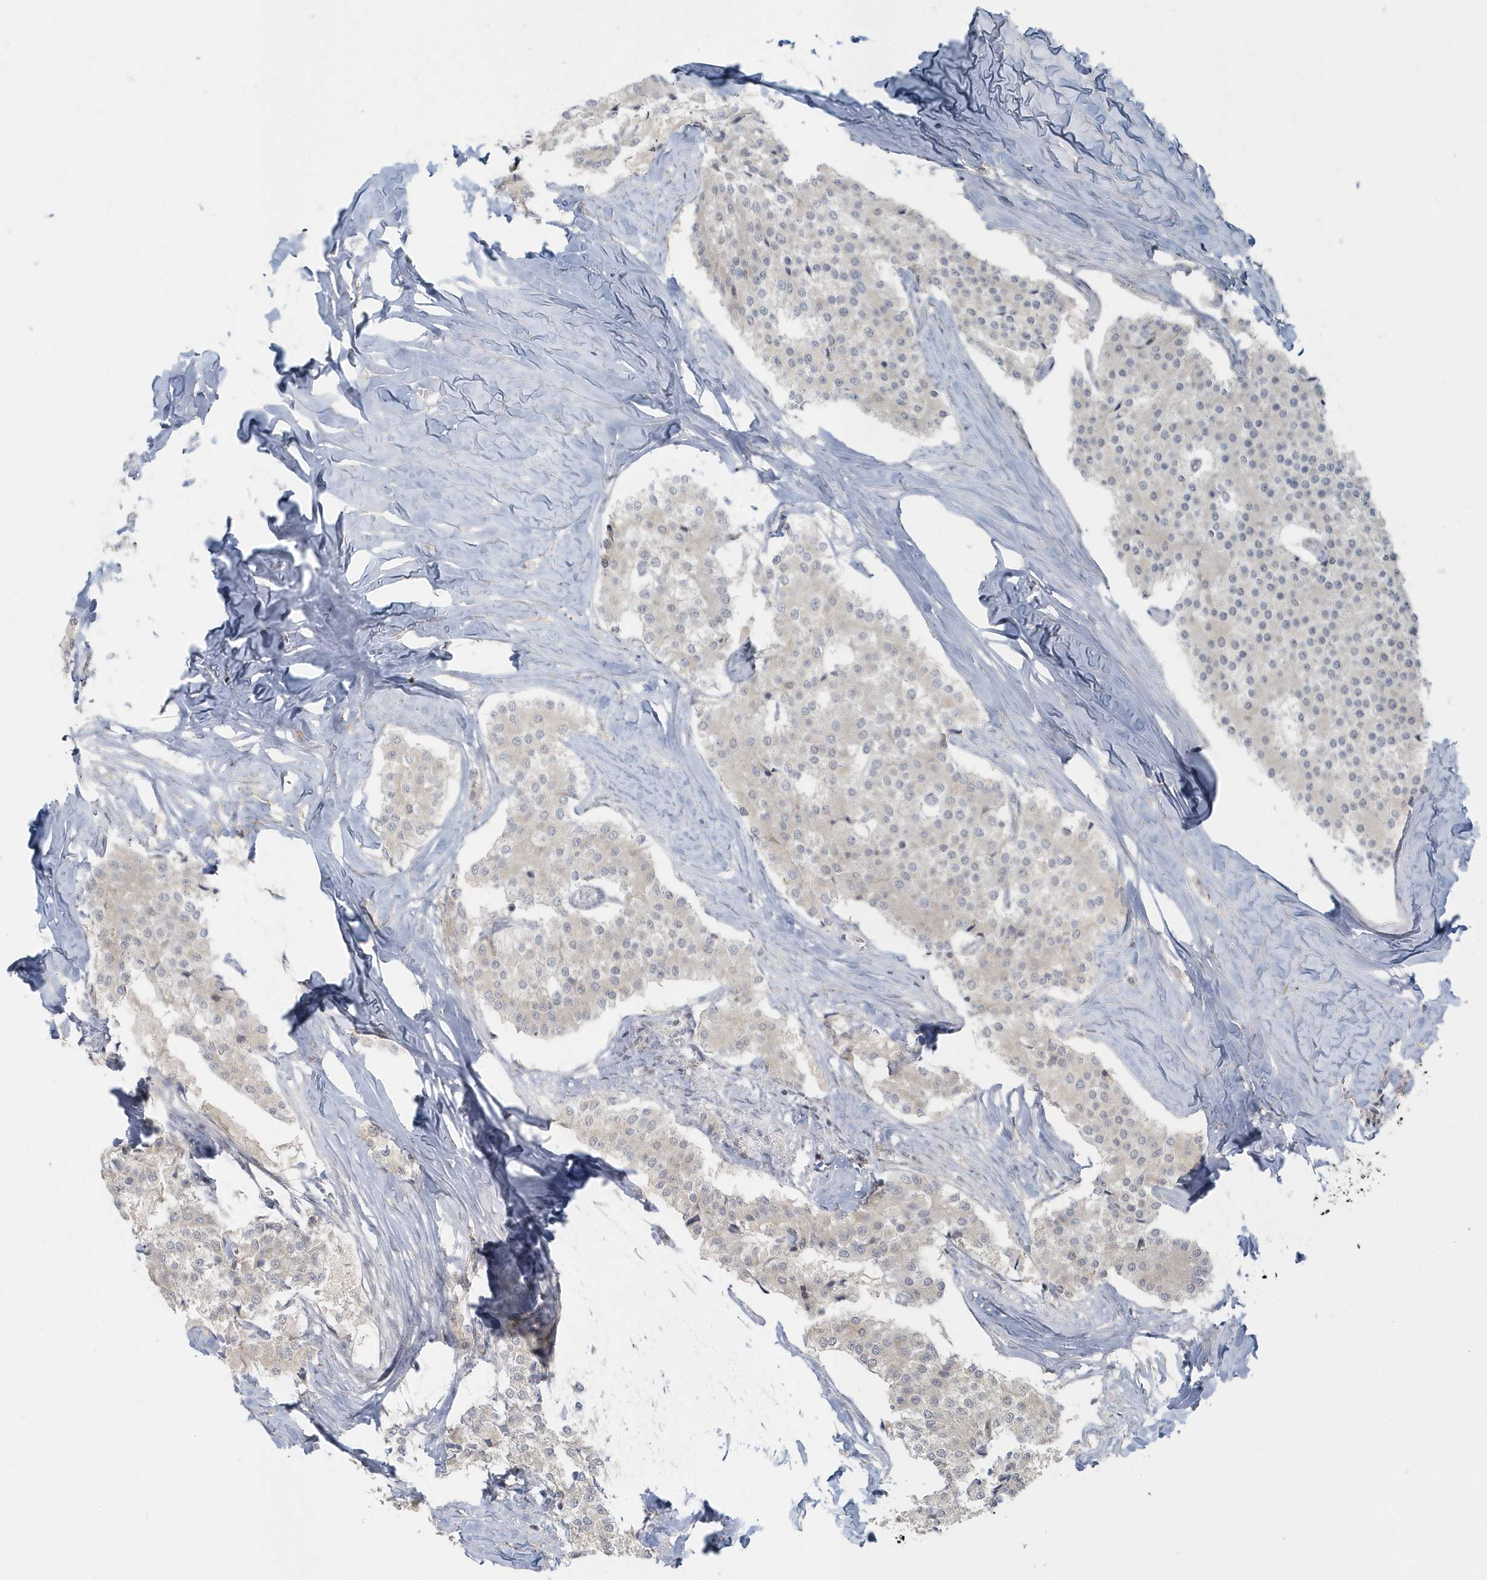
{"staining": {"intensity": "negative", "quantity": "none", "location": "none"}, "tissue": "carcinoid", "cell_type": "Tumor cells", "image_type": "cancer", "snomed": [{"axis": "morphology", "description": "Carcinoid, malignant, NOS"}, {"axis": "topography", "description": "Colon"}], "caption": "DAB immunohistochemical staining of carcinoid shows no significant positivity in tumor cells. (Immunohistochemistry, brightfield microscopy, high magnification).", "gene": "BLTP3A", "patient": {"sex": "female", "age": 52}}